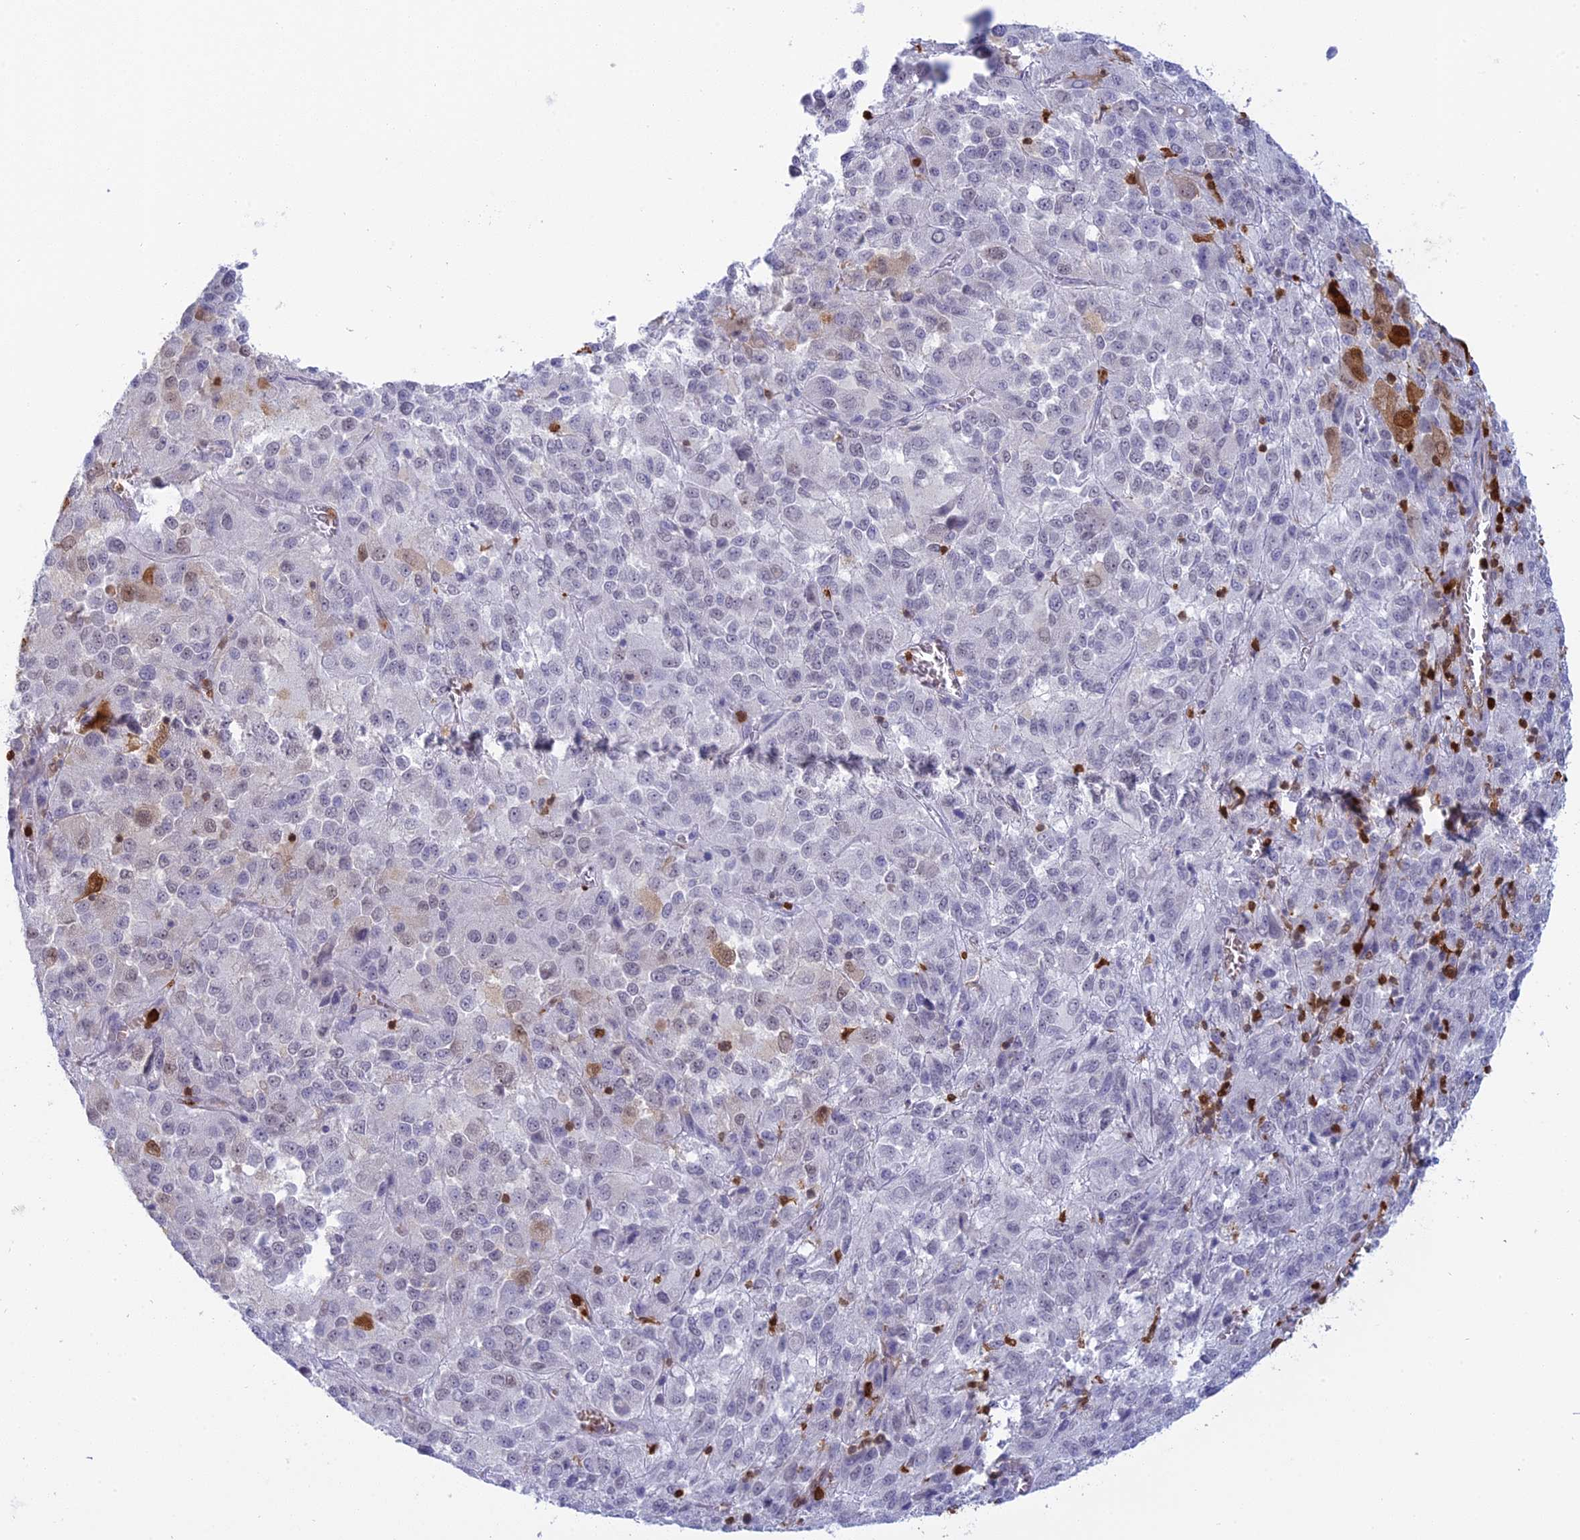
{"staining": {"intensity": "negative", "quantity": "none", "location": "none"}, "tissue": "melanoma", "cell_type": "Tumor cells", "image_type": "cancer", "snomed": [{"axis": "morphology", "description": "Malignant melanoma, Metastatic site"}, {"axis": "topography", "description": "Lung"}], "caption": "A histopathology image of malignant melanoma (metastatic site) stained for a protein shows no brown staining in tumor cells.", "gene": "PGBD4", "patient": {"sex": "male", "age": 64}}